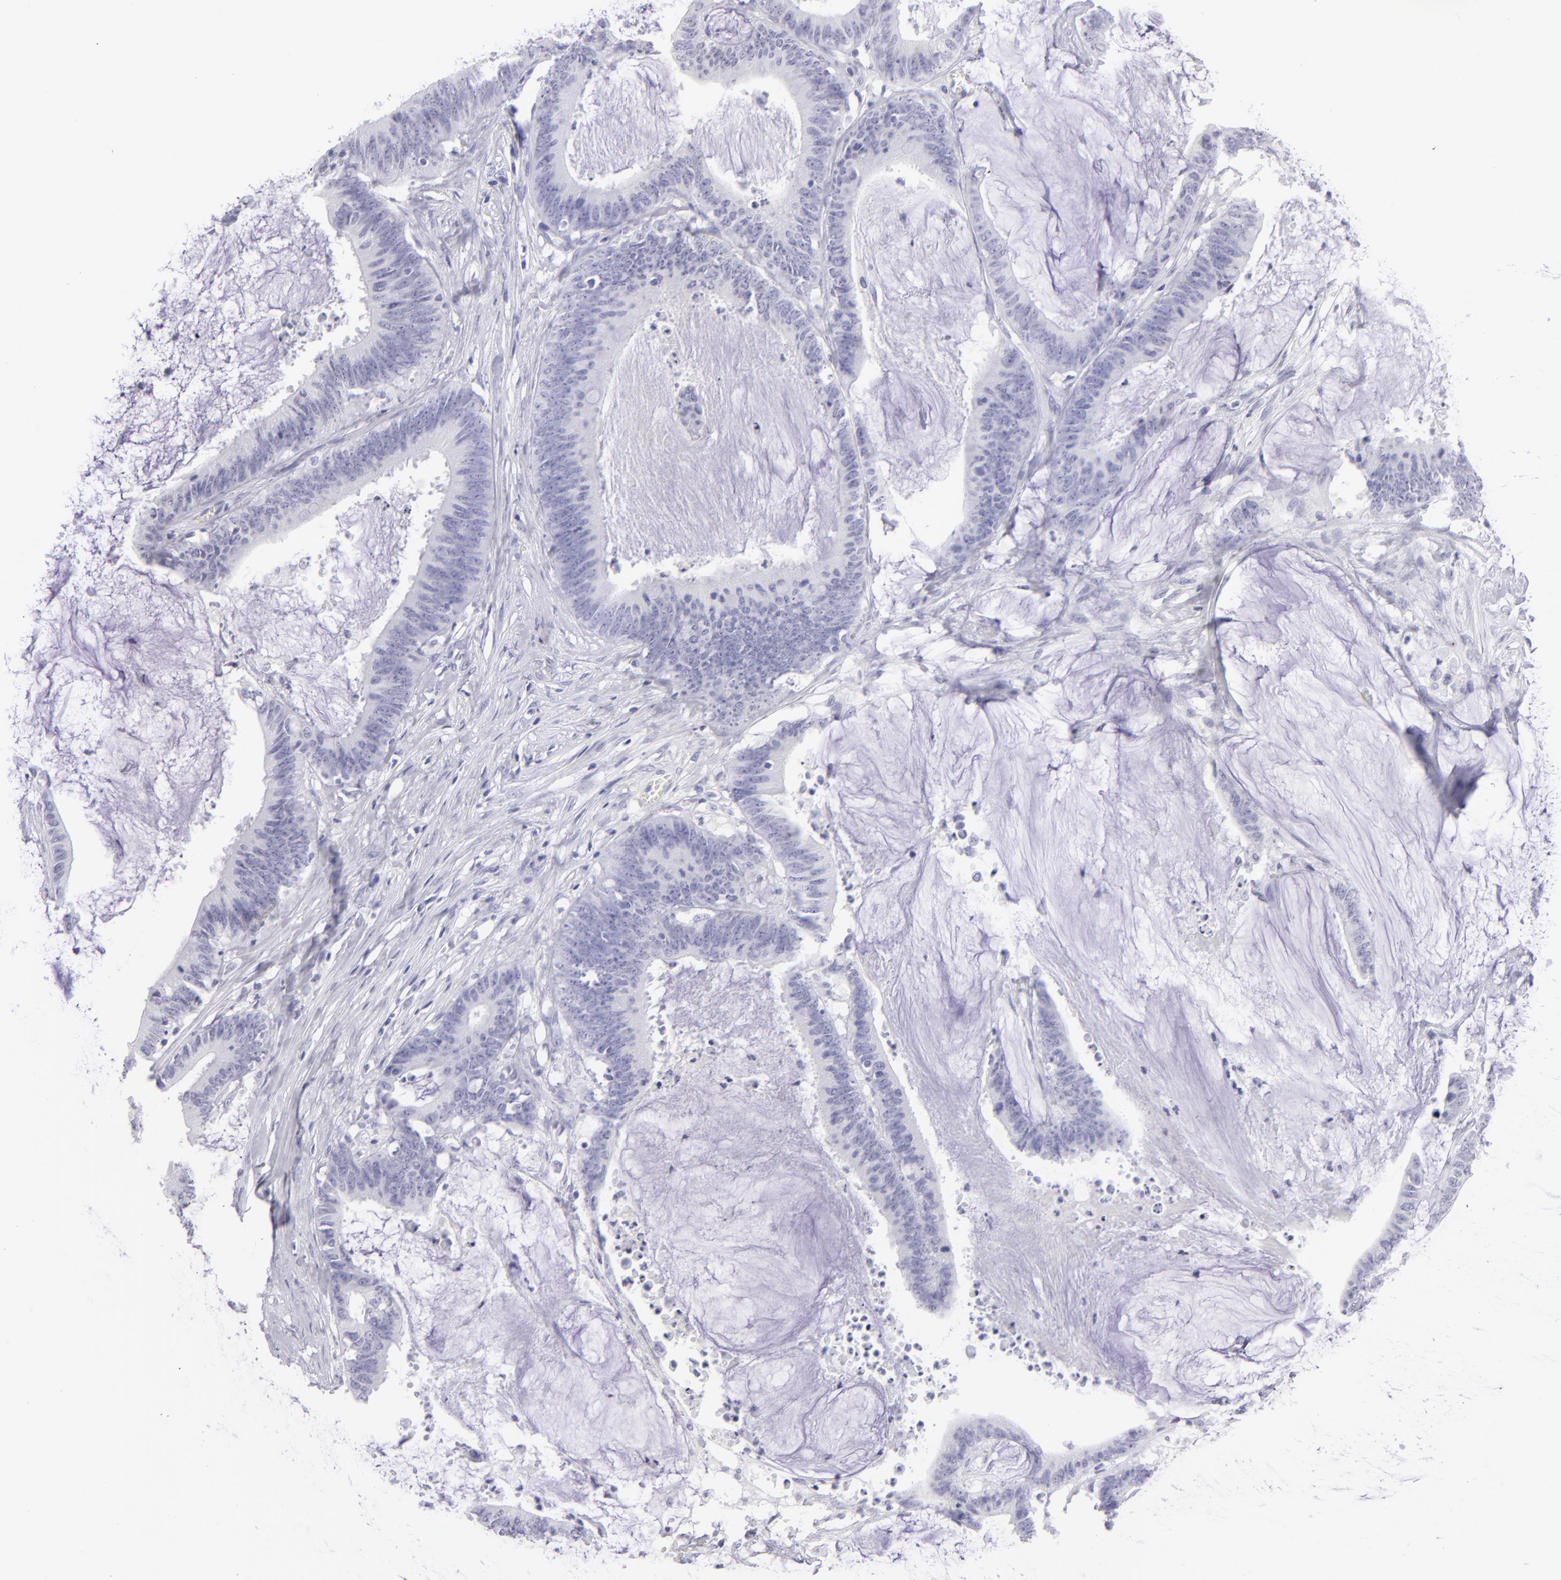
{"staining": {"intensity": "negative", "quantity": "none", "location": "none"}, "tissue": "colorectal cancer", "cell_type": "Tumor cells", "image_type": "cancer", "snomed": [{"axis": "morphology", "description": "Adenocarcinoma, NOS"}, {"axis": "topography", "description": "Rectum"}], "caption": "An IHC image of colorectal cancer is shown. There is no staining in tumor cells of colorectal cancer.", "gene": "SLC1A2", "patient": {"sex": "female", "age": 66}}